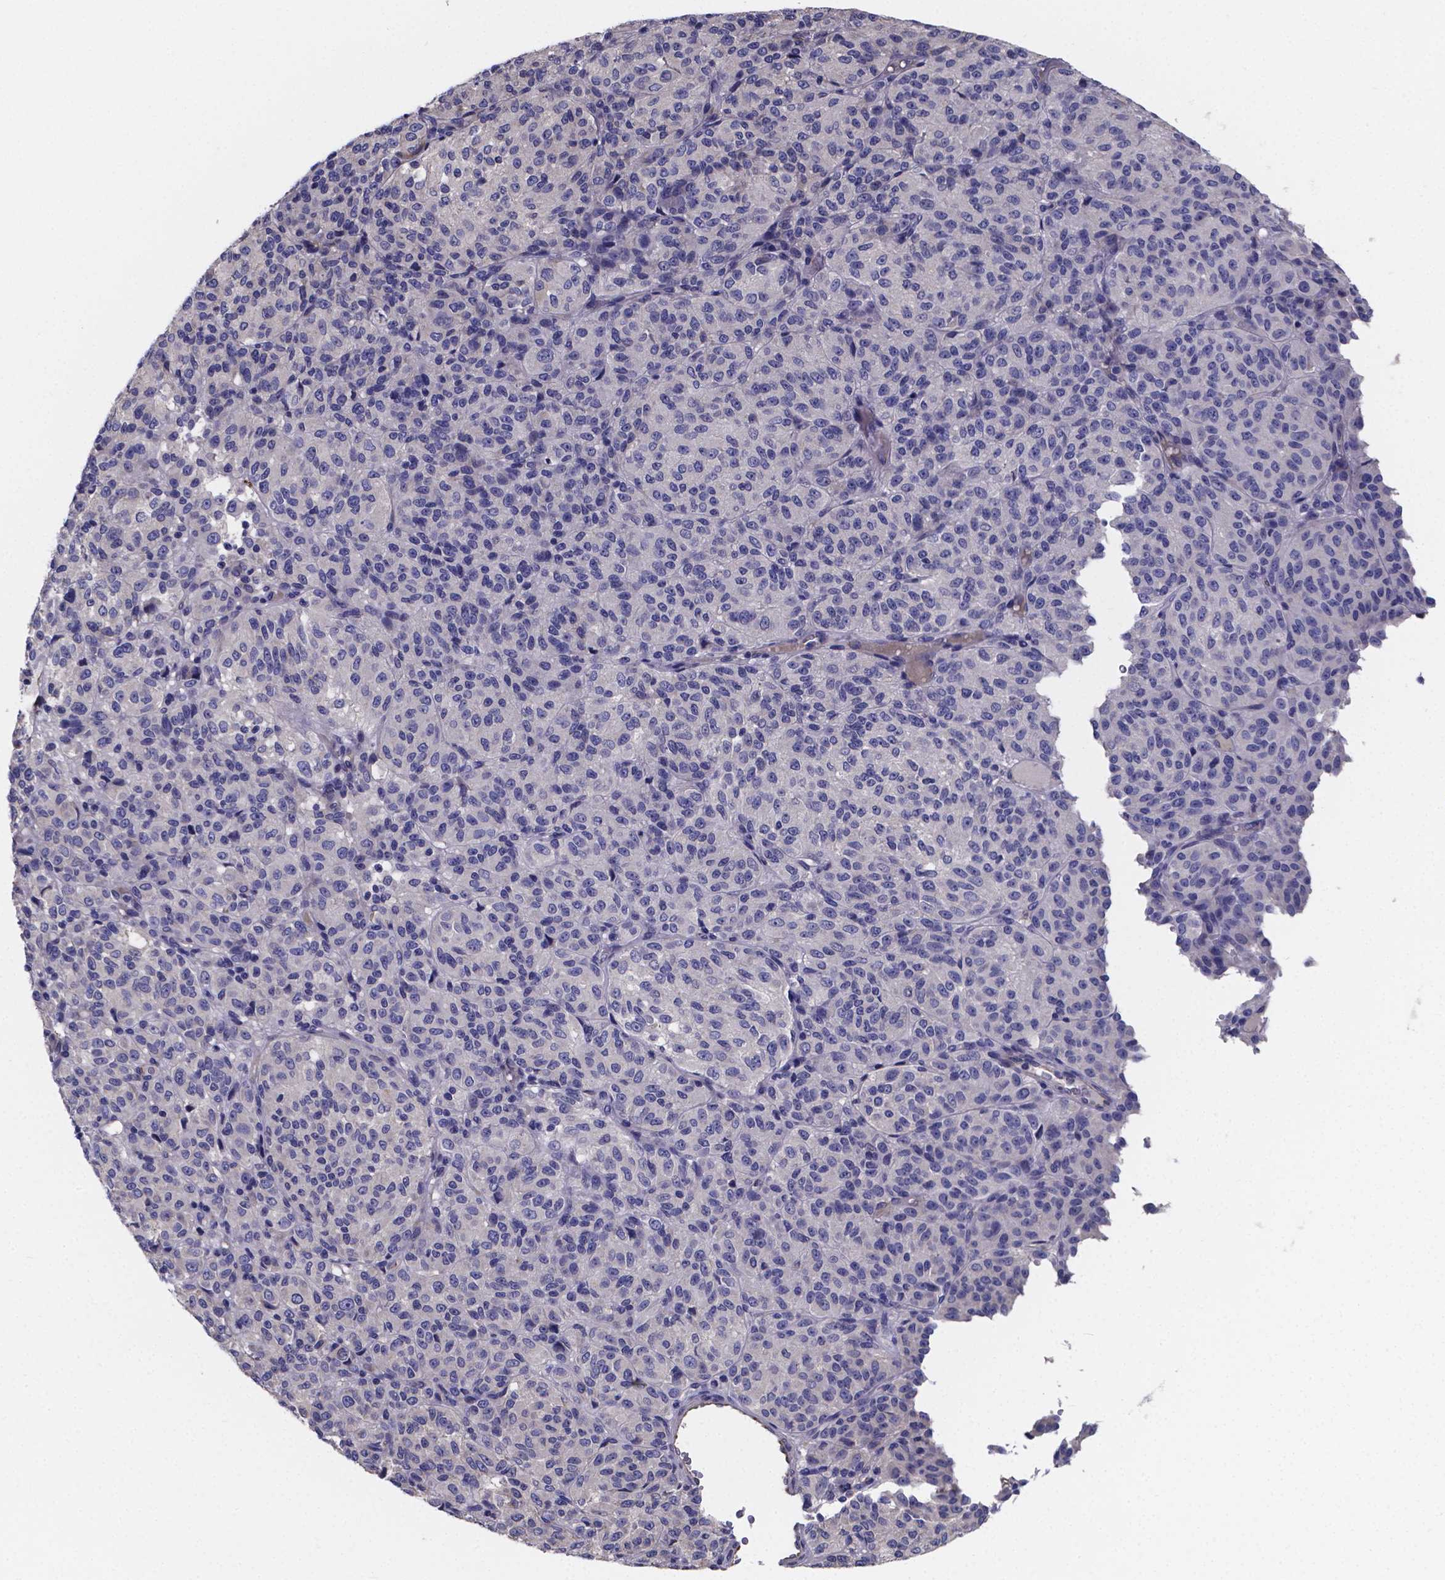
{"staining": {"intensity": "negative", "quantity": "none", "location": "none"}, "tissue": "melanoma", "cell_type": "Tumor cells", "image_type": "cancer", "snomed": [{"axis": "morphology", "description": "Malignant melanoma, Metastatic site"}, {"axis": "topography", "description": "Brain"}], "caption": "IHC histopathology image of neoplastic tissue: melanoma stained with DAB demonstrates no significant protein positivity in tumor cells.", "gene": "SFRP4", "patient": {"sex": "female", "age": 56}}